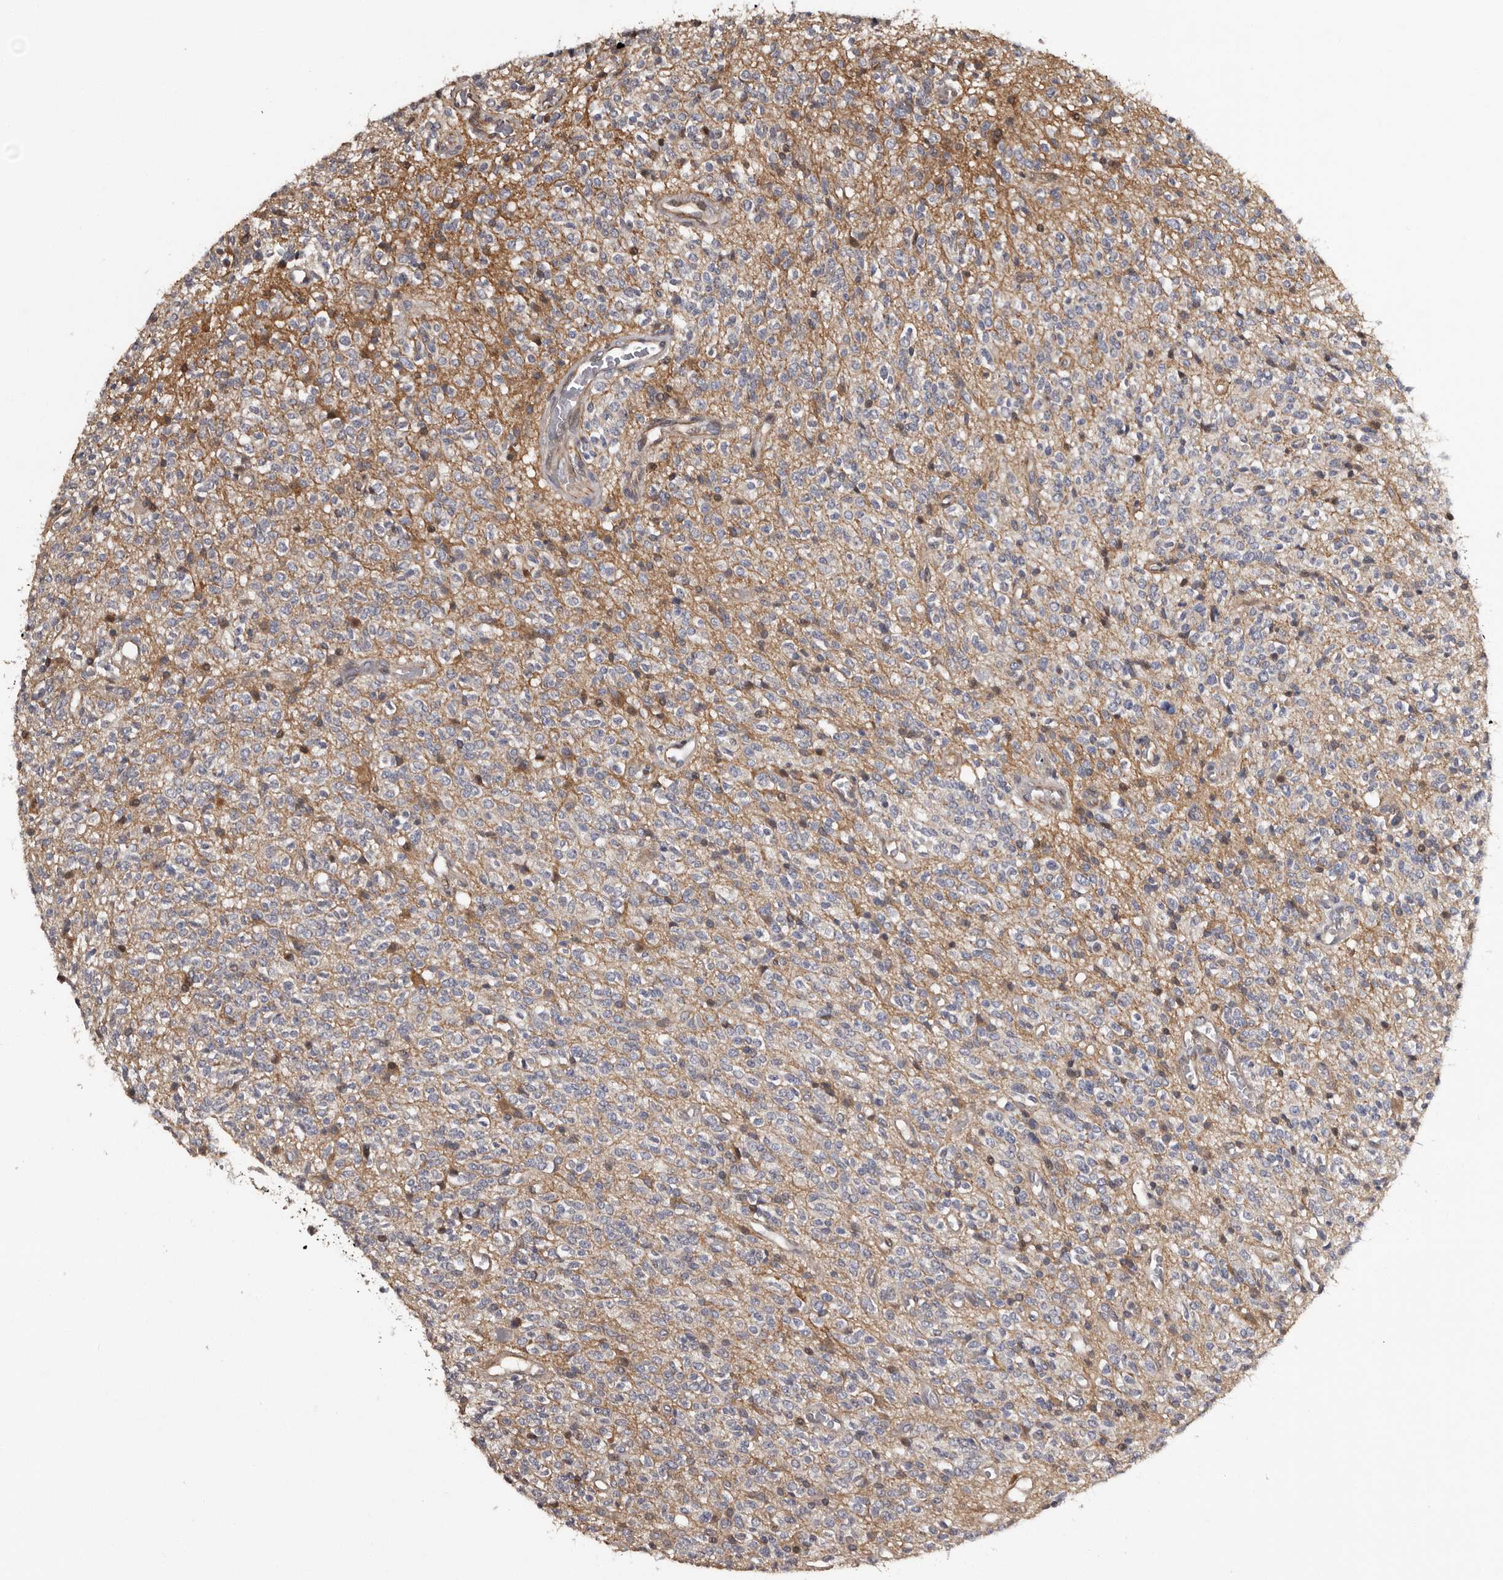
{"staining": {"intensity": "negative", "quantity": "none", "location": "none"}, "tissue": "glioma", "cell_type": "Tumor cells", "image_type": "cancer", "snomed": [{"axis": "morphology", "description": "Glioma, malignant, High grade"}, {"axis": "topography", "description": "Brain"}], "caption": "Immunohistochemistry of human glioma shows no staining in tumor cells.", "gene": "SERTAD4", "patient": {"sex": "male", "age": 34}}